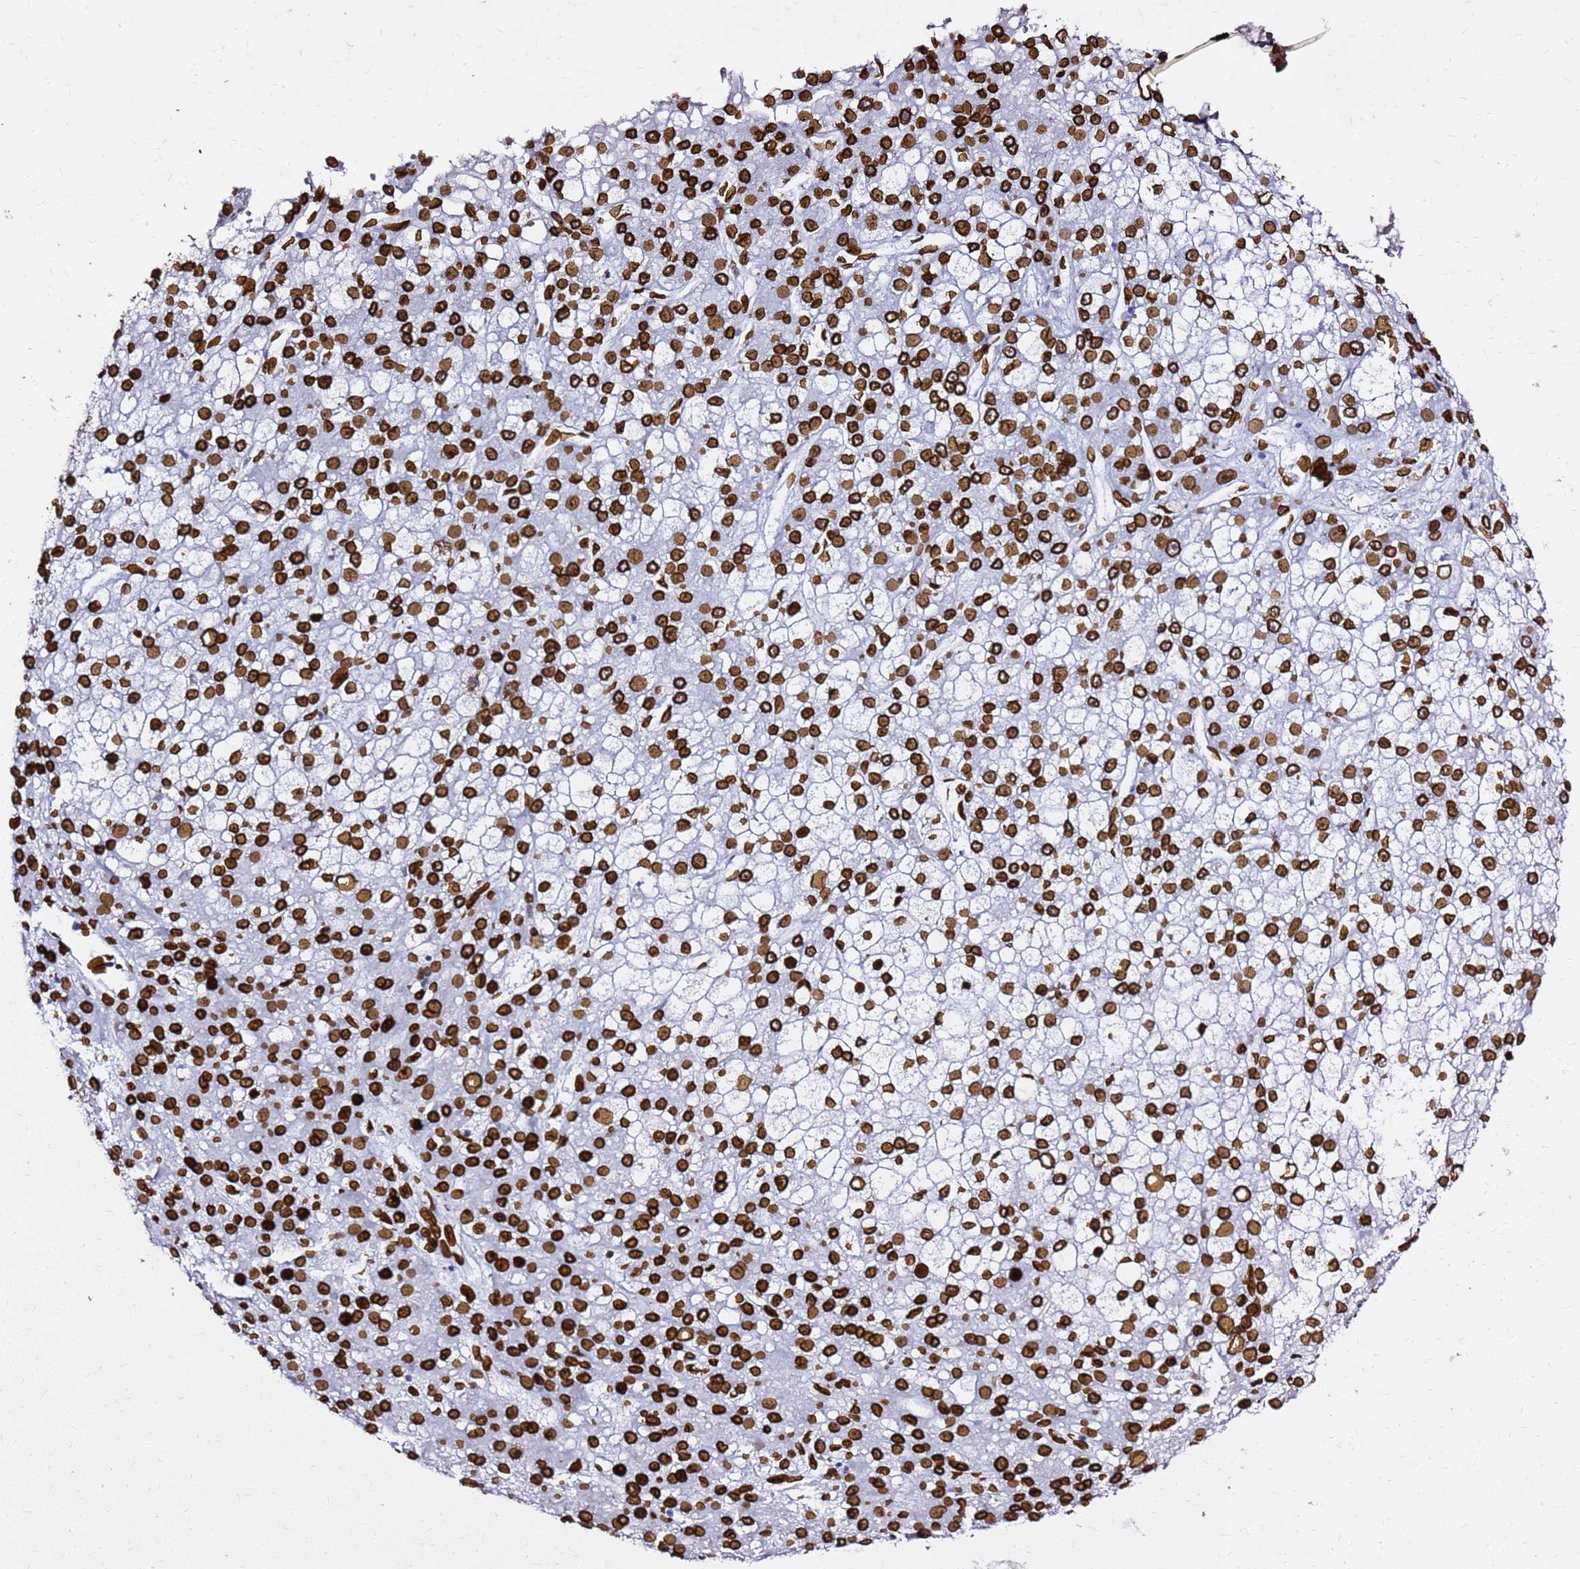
{"staining": {"intensity": "strong", "quantity": ">75%", "location": "cytoplasmic/membranous,nuclear"}, "tissue": "liver cancer", "cell_type": "Tumor cells", "image_type": "cancer", "snomed": [{"axis": "morphology", "description": "Carcinoma, Hepatocellular, NOS"}, {"axis": "topography", "description": "Liver"}], "caption": "There is high levels of strong cytoplasmic/membranous and nuclear positivity in tumor cells of hepatocellular carcinoma (liver), as demonstrated by immunohistochemical staining (brown color).", "gene": "C6orf141", "patient": {"sex": "male", "age": 67}}